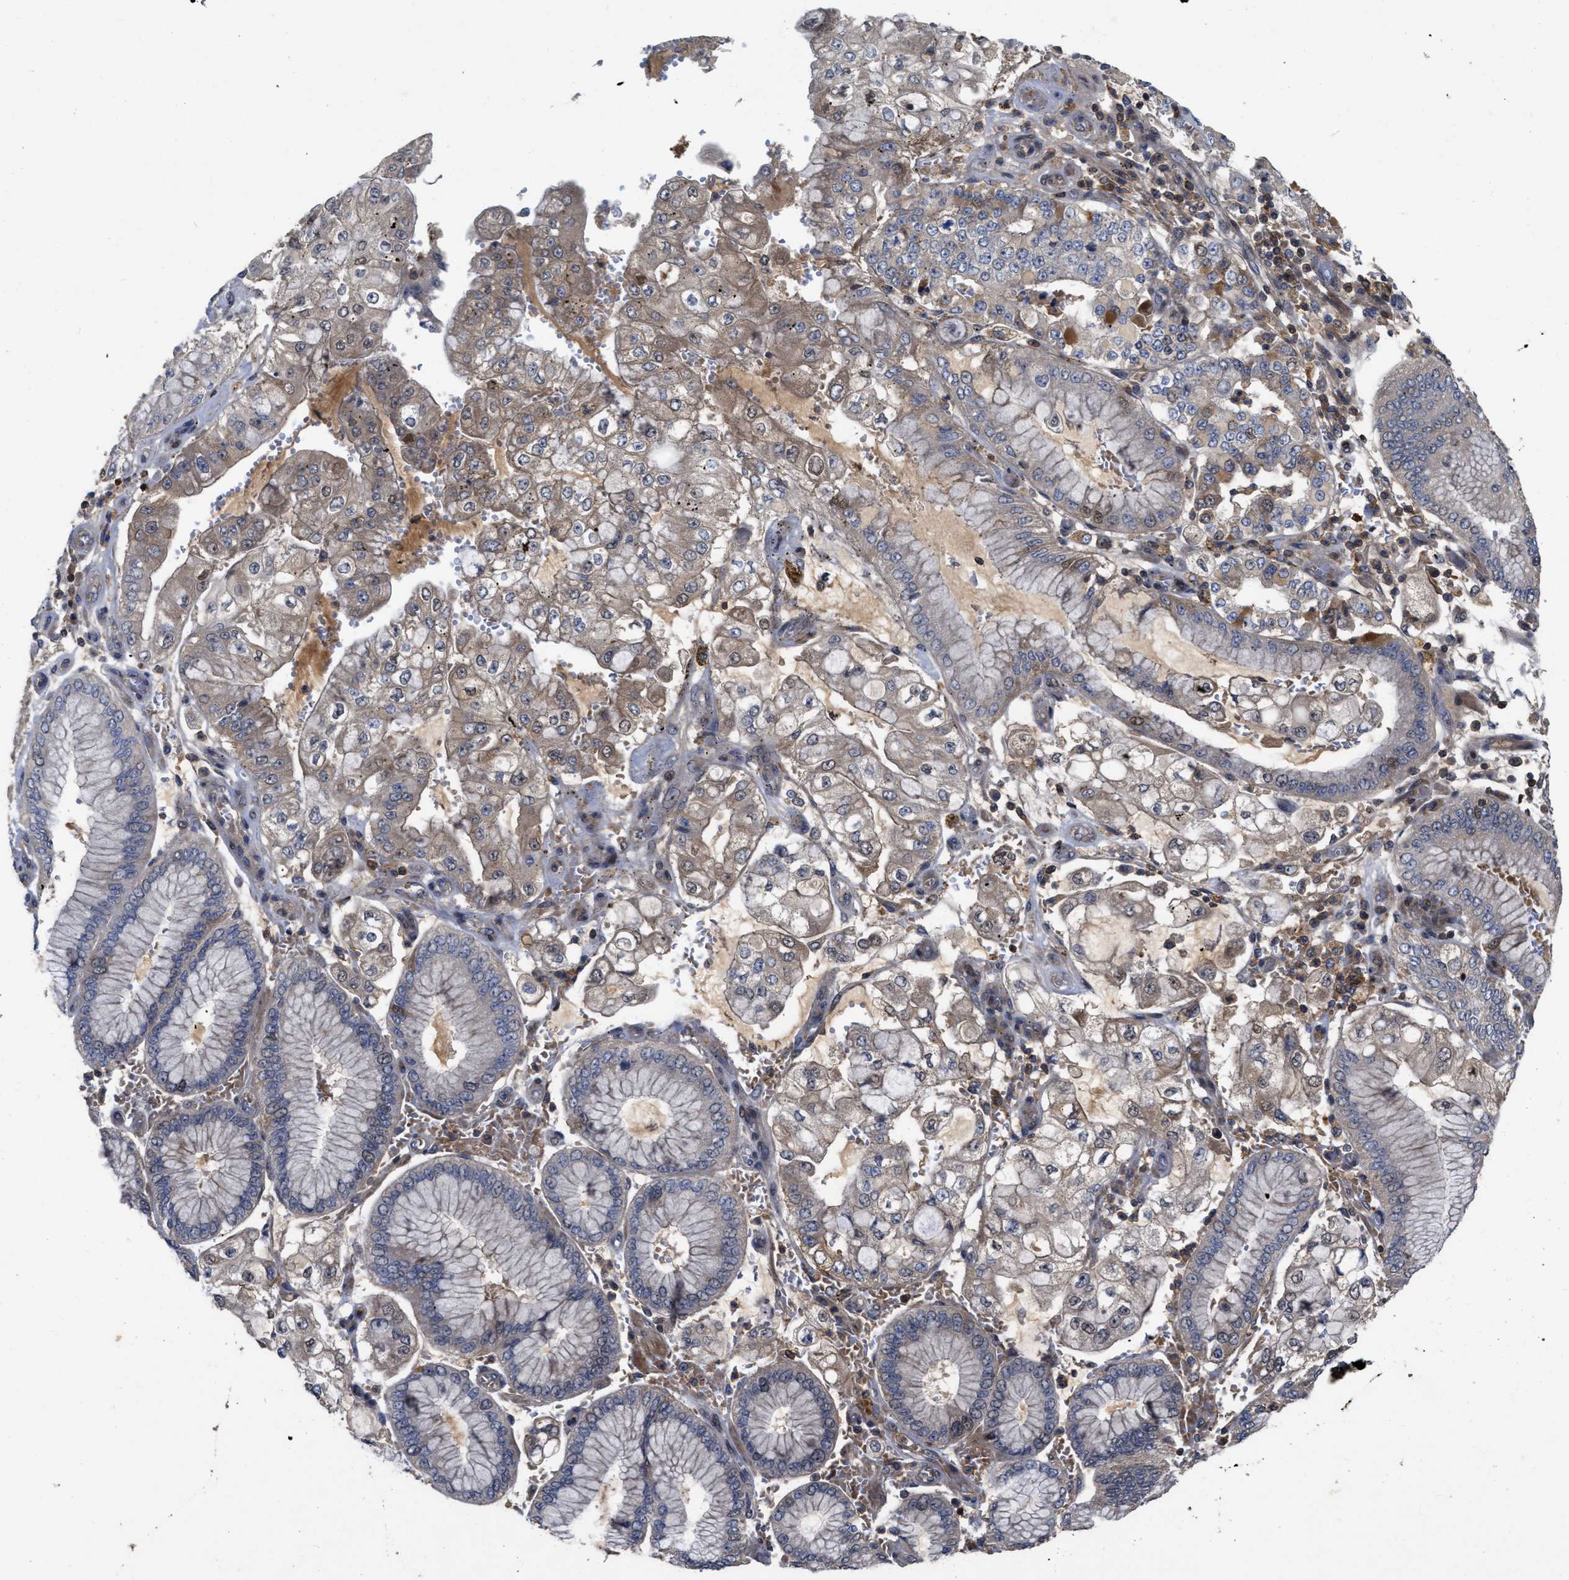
{"staining": {"intensity": "moderate", "quantity": "<25%", "location": "cytoplasmic/membranous,nuclear"}, "tissue": "stomach cancer", "cell_type": "Tumor cells", "image_type": "cancer", "snomed": [{"axis": "morphology", "description": "Adenocarcinoma, NOS"}, {"axis": "topography", "description": "Stomach"}], "caption": "Stomach cancer (adenocarcinoma) stained with IHC shows moderate cytoplasmic/membranous and nuclear positivity in about <25% of tumor cells. The staining was performed using DAB, with brown indicating positive protein expression. Nuclei are stained blue with hematoxylin.", "gene": "CBR3", "patient": {"sex": "male", "age": 76}}